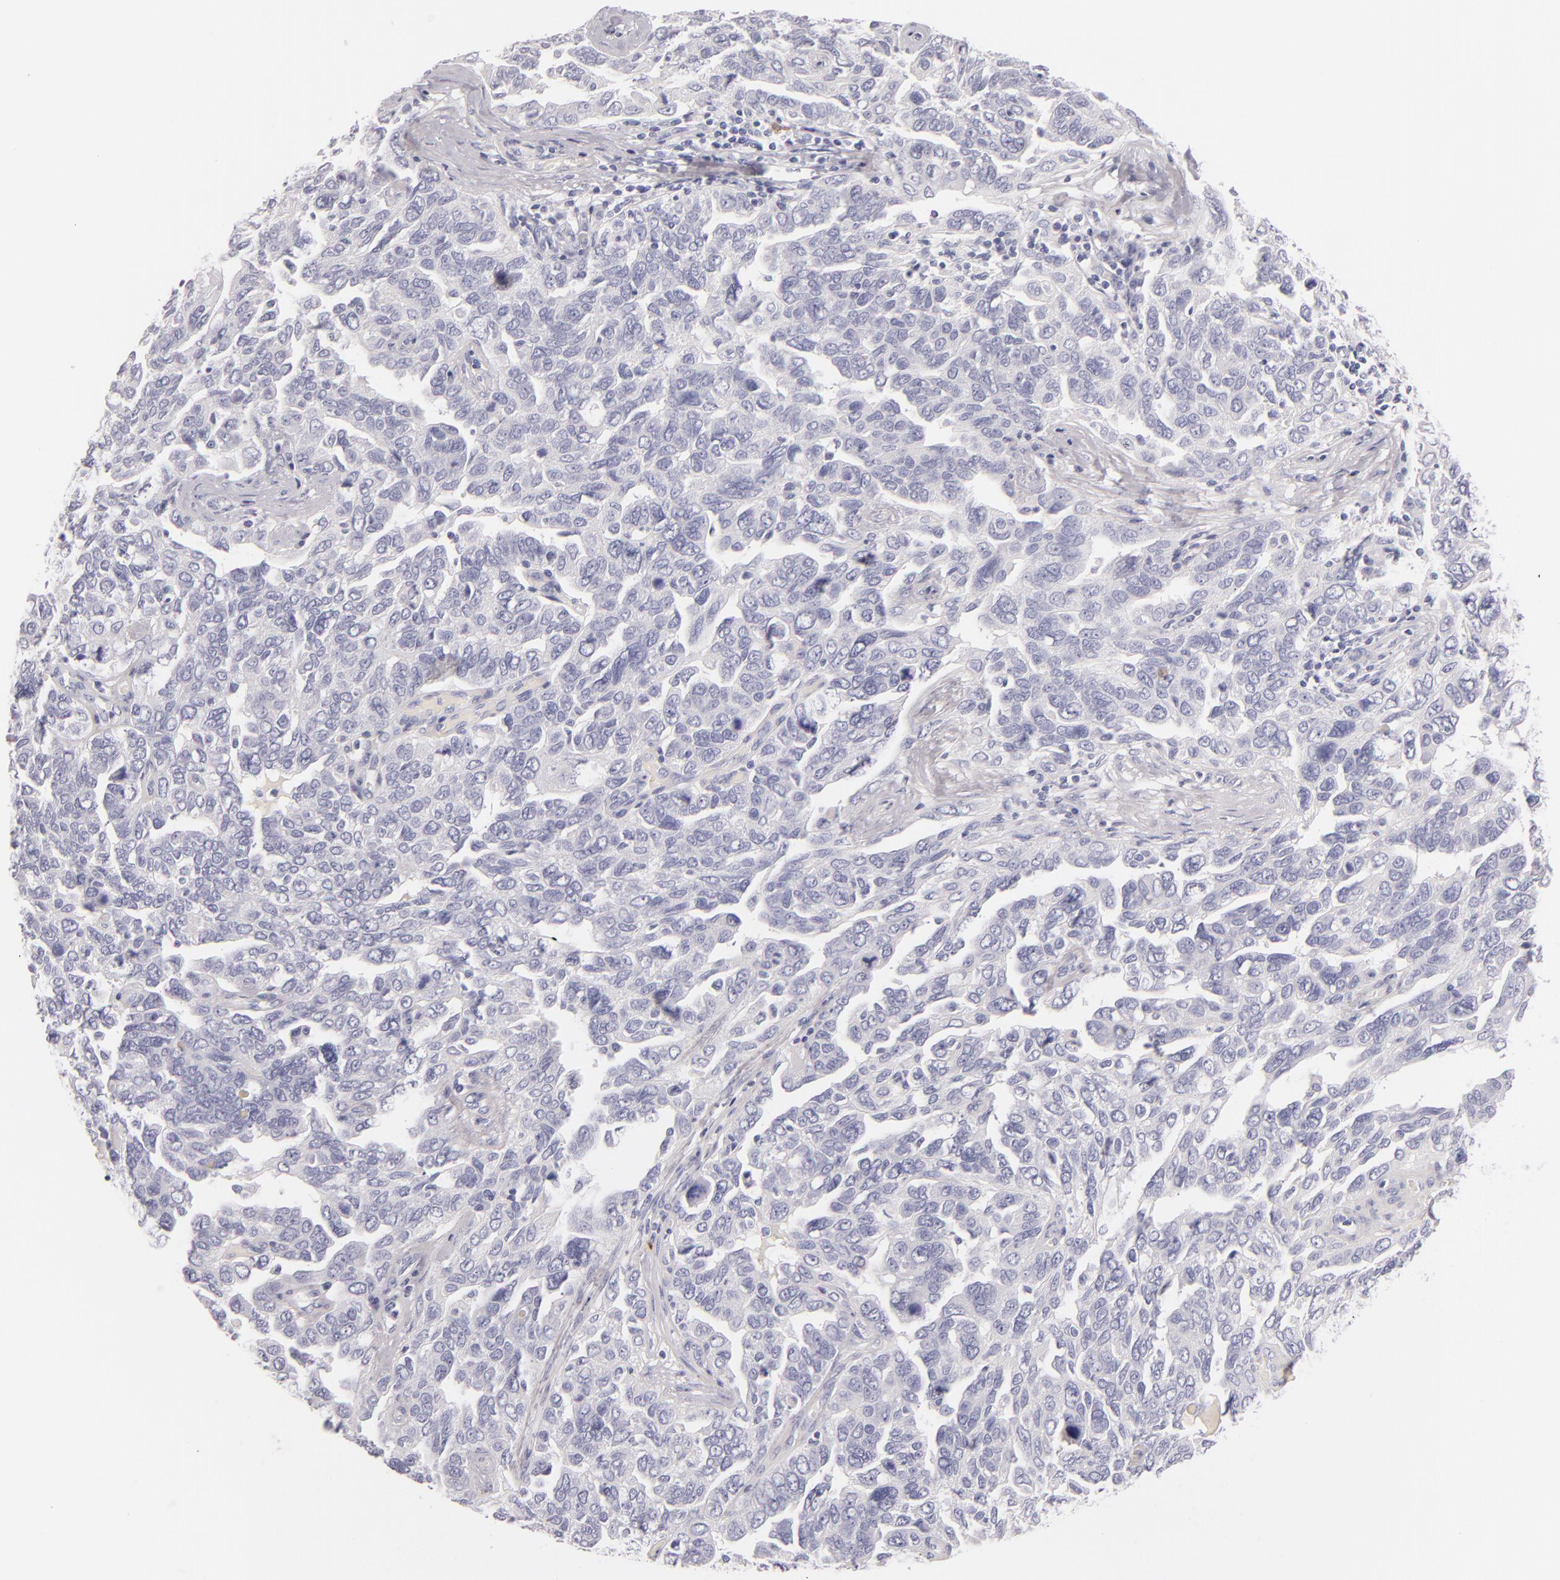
{"staining": {"intensity": "negative", "quantity": "none", "location": "none"}, "tissue": "ovarian cancer", "cell_type": "Tumor cells", "image_type": "cancer", "snomed": [{"axis": "morphology", "description": "Cystadenocarcinoma, serous, NOS"}, {"axis": "topography", "description": "Ovary"}], "caption": "This is an immunohistochemistry histopathology image of human ovarian serous cystadenocarcinoma. There is no staining in tumor cells.", "gene": "TPSD1", "patient": {"sex": "female", "age": 64}}